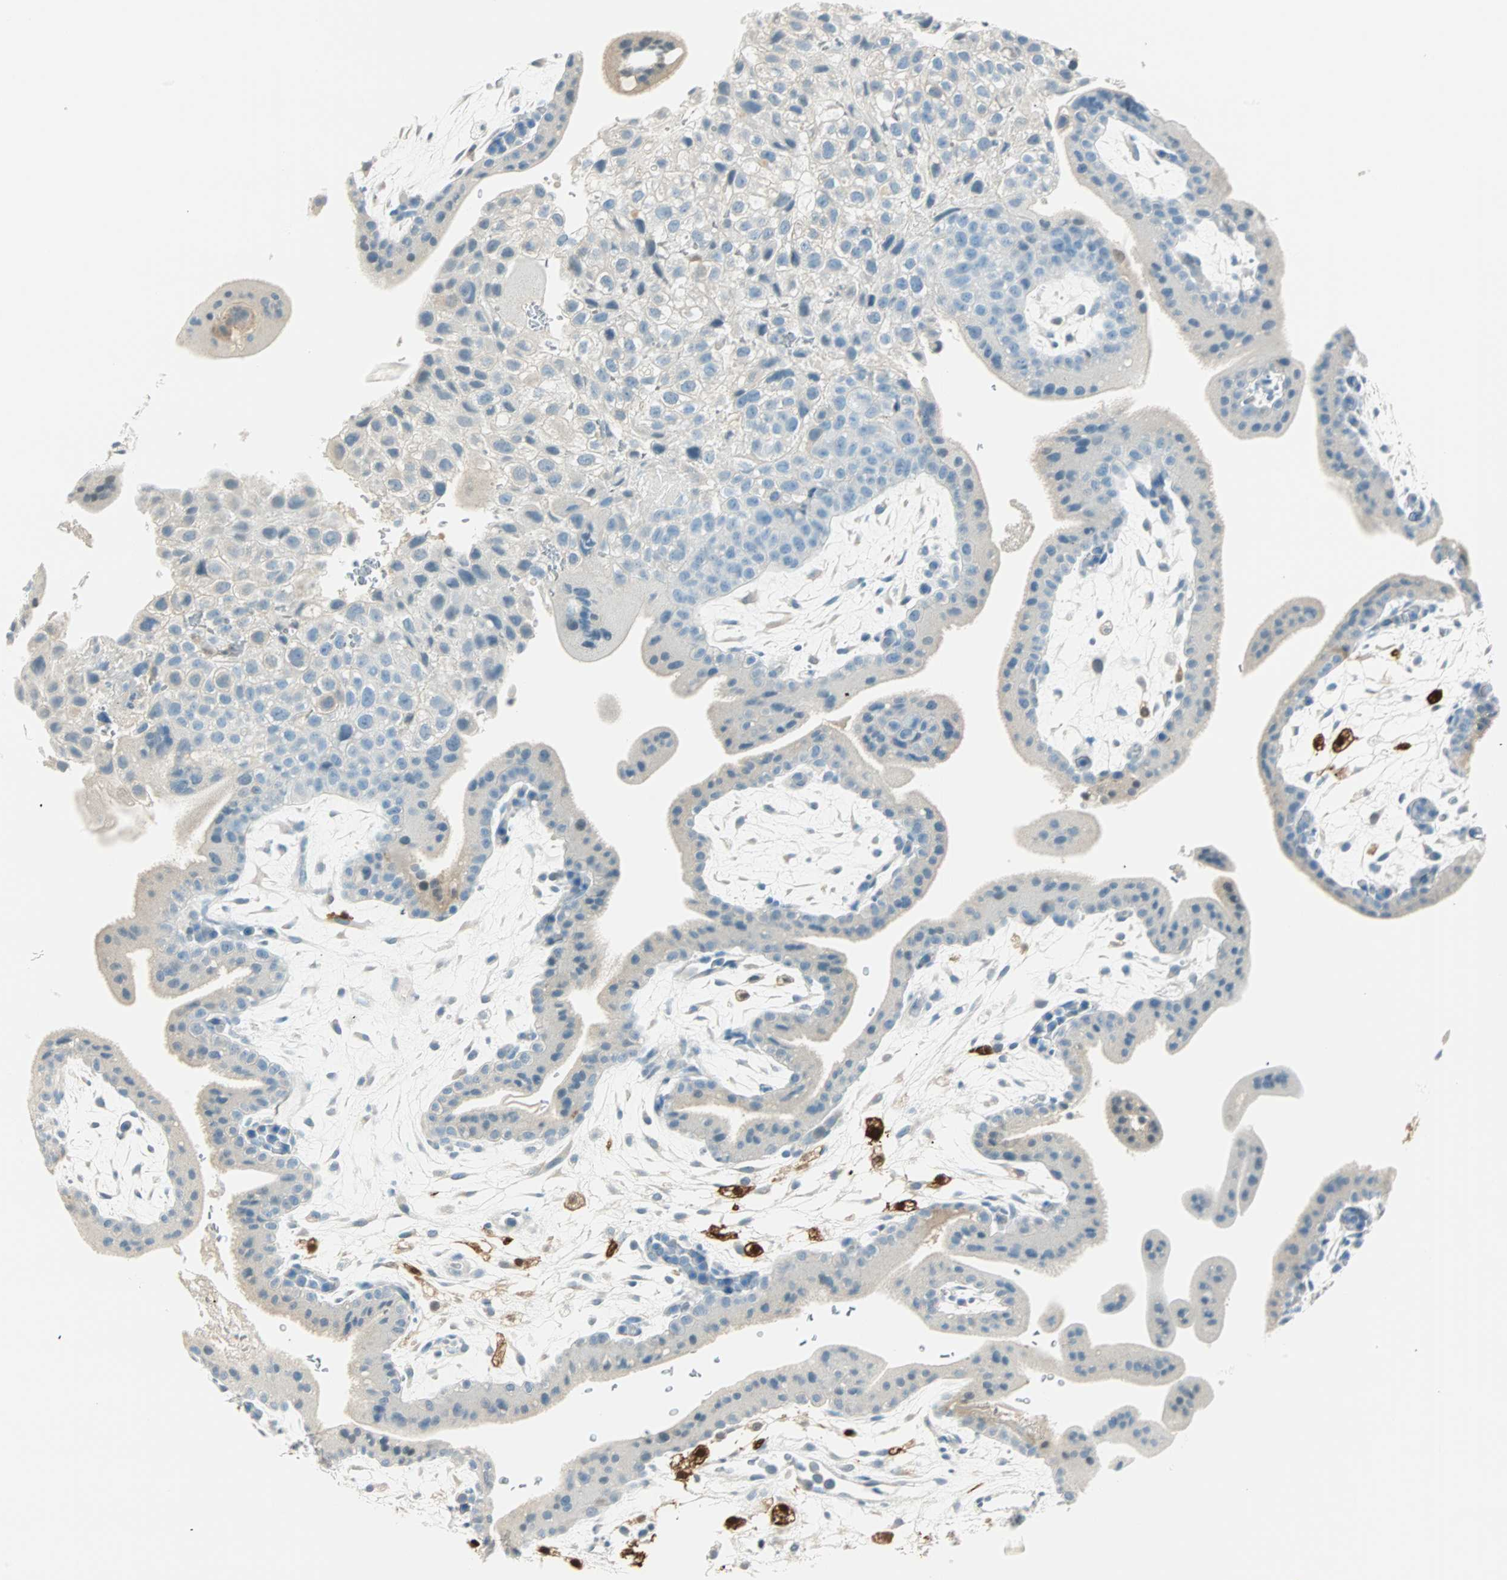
{"staining": {"intensity": "moderate", "quantity": "<25%", "location": "cytoplasmic/membranous"}, "tissue": "placenta", "cell_type": "Trophoblastic cells", "image_type": "normal", "snomed": [{"axis": "morphology", "description": "Normal tissue, NOS"}, {"axis": "topography", "description": "Placenta"}], "caption": "Approximately <25% of trophoblastic cells in unremarkable placenta reveal moderate cytoplasmic/membranous protein expression as visualized by brown immunohistochemical staining.", "gene": "S100A1", "patient": {"sex": "female", "age": 35}}